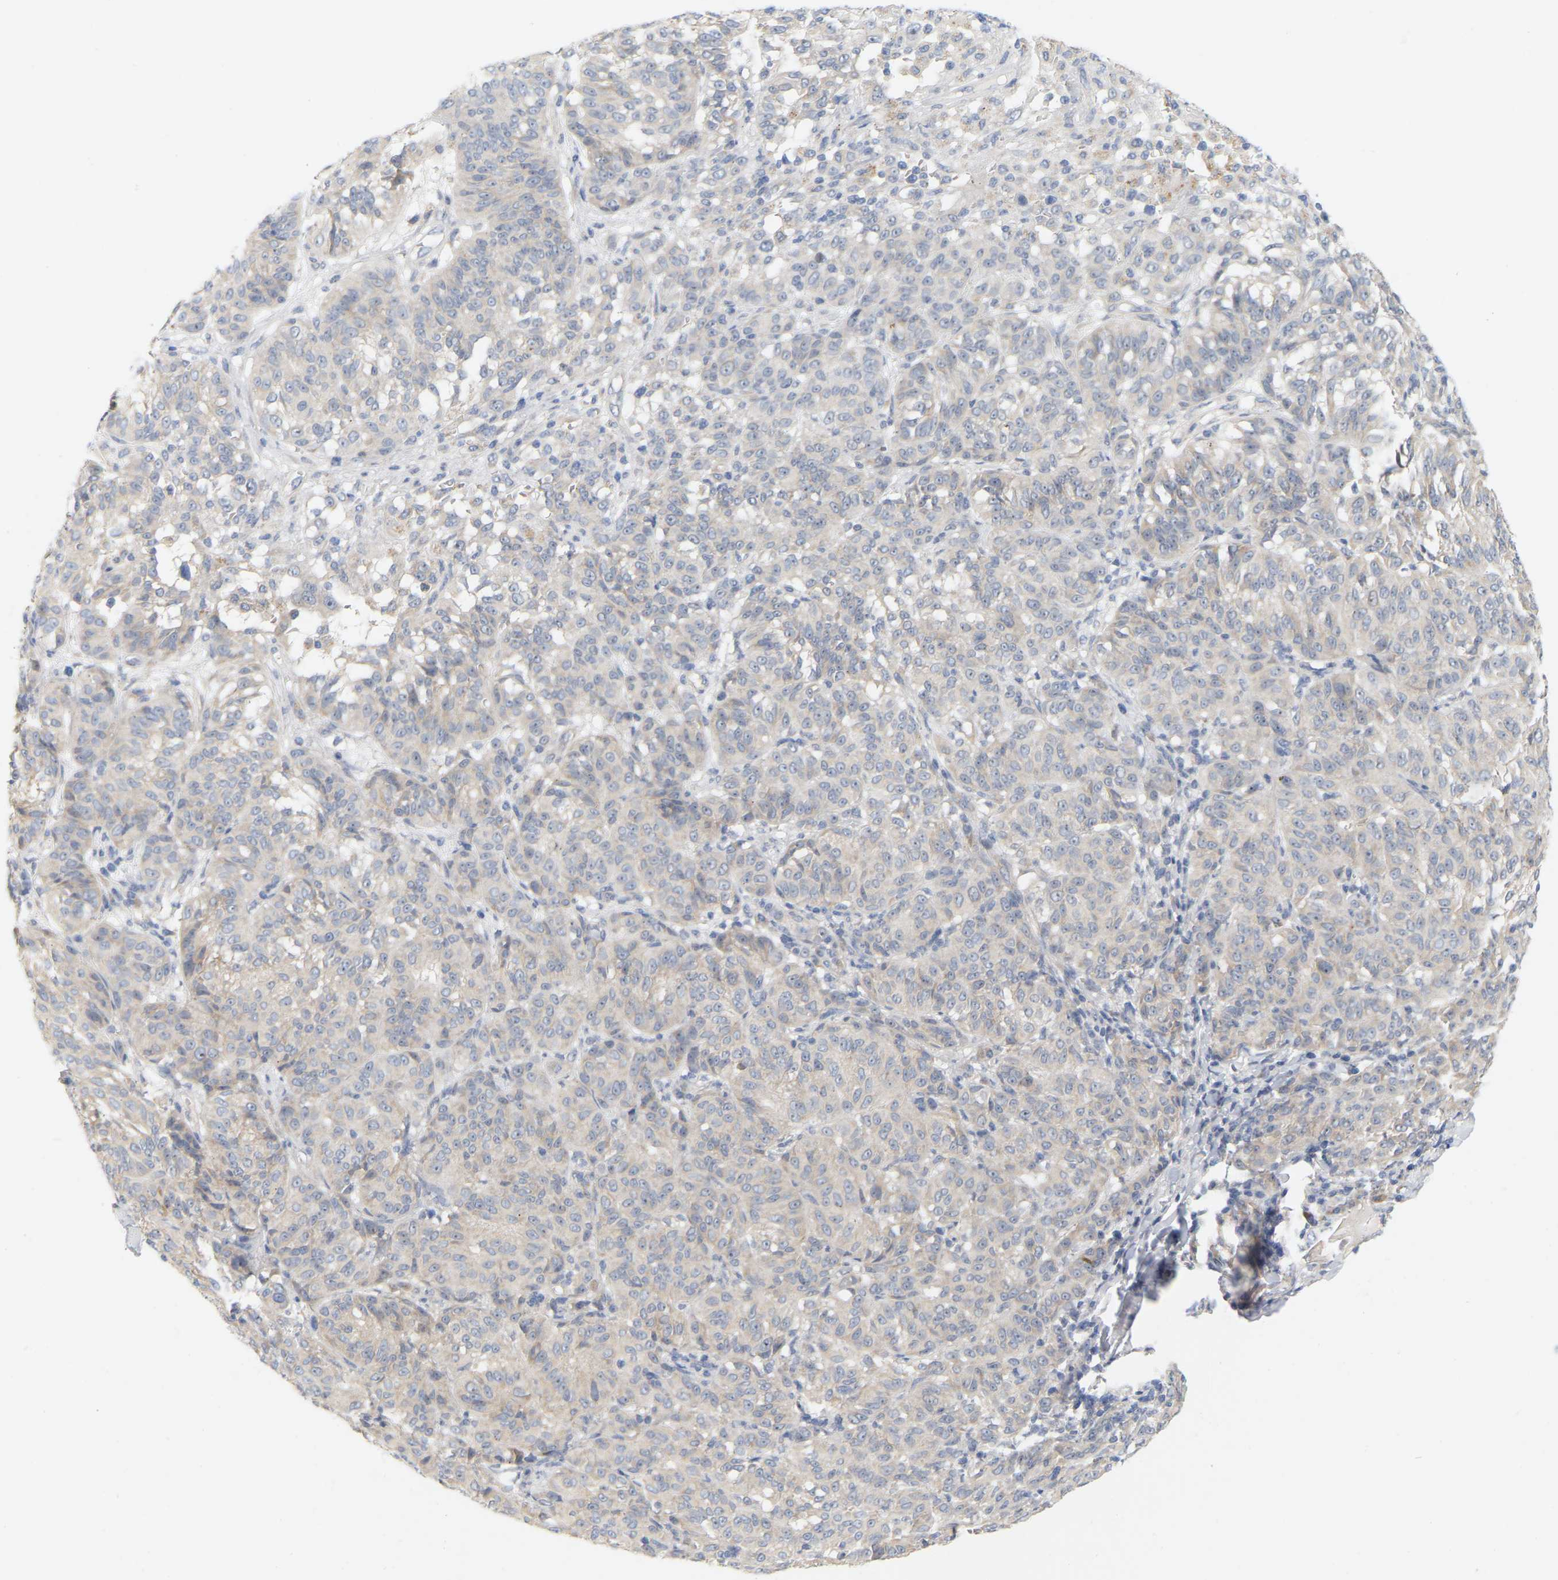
{"staining": {"intensity": "weak", "quantity": "25%-75%", "location": "cytoplasmic/membranous"}, "tissue": "melanoma", "cell_type": "Tumor cells", "image_type": "cancer", "snomed": [{"axis": "morphology", "description": "Malignant melanoma, NOS"}, {"axis": "topography", "description": "Skin"}], "caption": "The micrograph shows staining of malignant melanoma, revealing weak cytoplasmic/membranous protein expression (brown color) within tumor cells.", "gene": "MINDY4", "patient": {"sex": "female", "age": 72}}